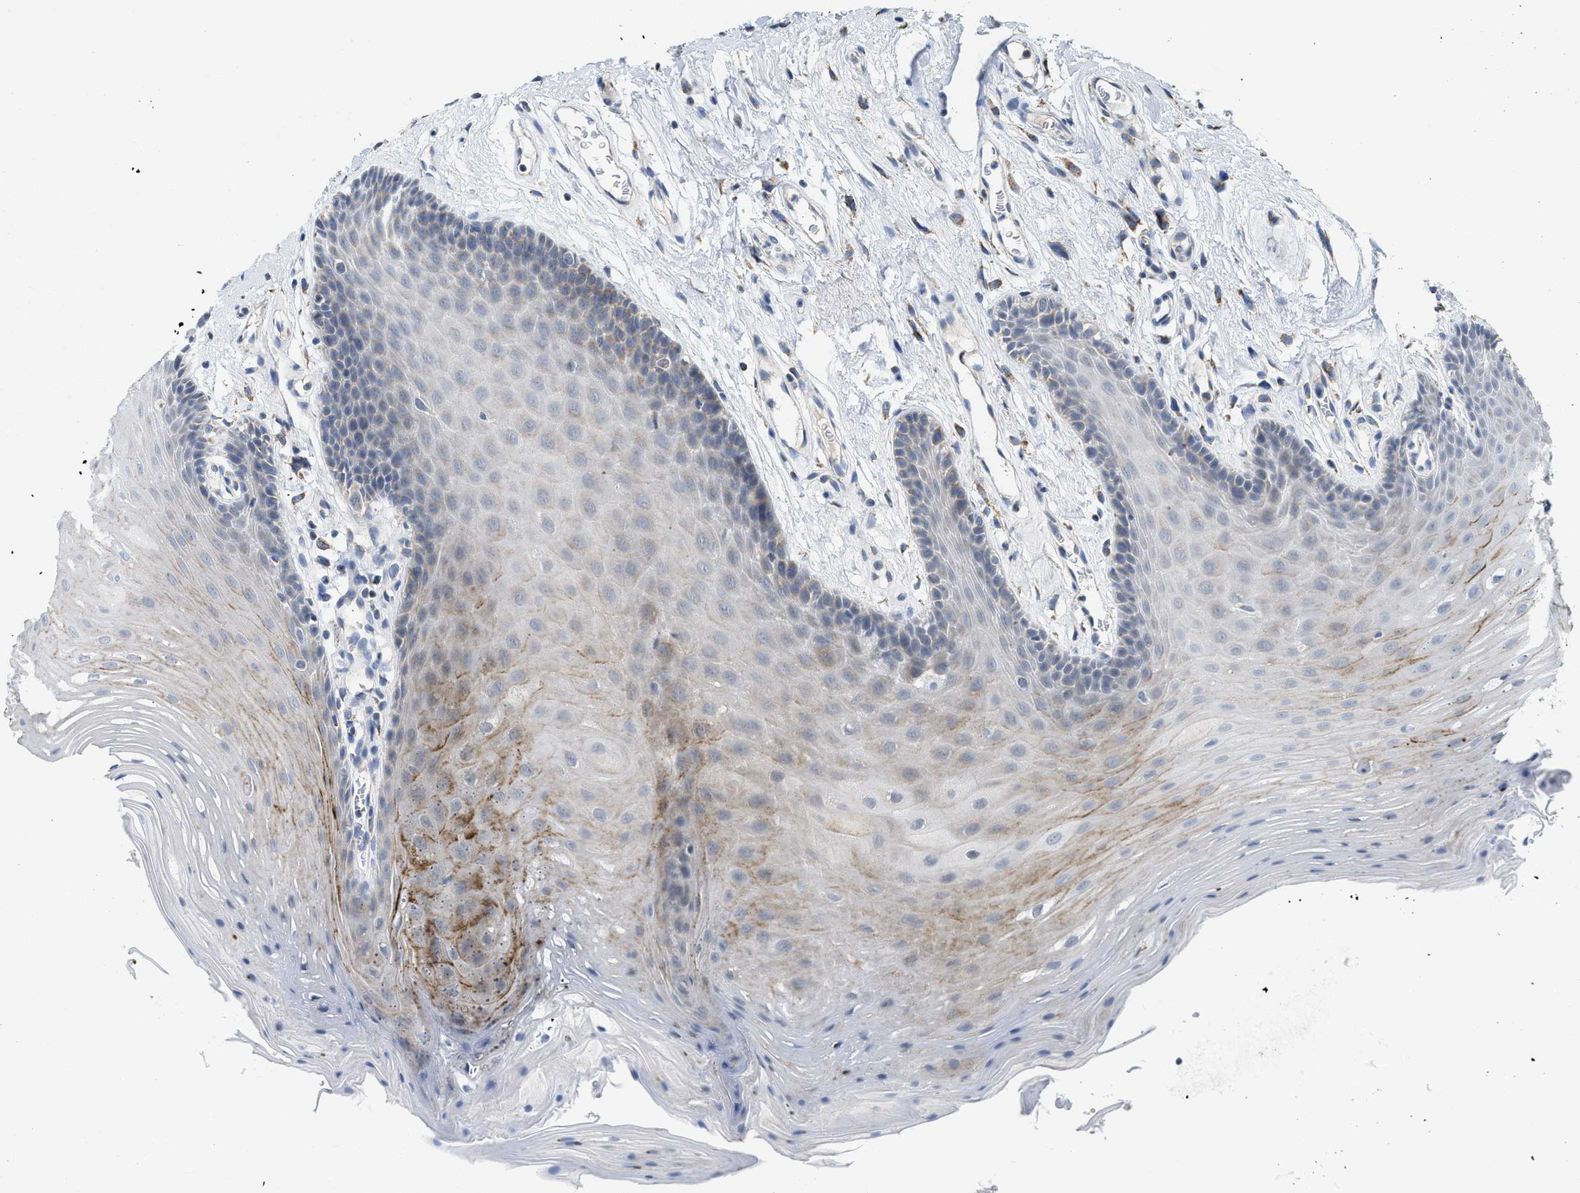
{"staining": {"intensity": "moderate", "quantity": "25%-75%", "location": "cytoplasmic/membranous"}, "tissue": "oral mucosa", "cell_type": "Squamous epithelial cells", "image_type": "normal", "snomed": [{"axis": "morphology", "description": "Normal tissue, NOS"}, {"axis": "morphology", "description": "Squamous cell carcinoma, NOS"}, {"axis": "topography", "description": "Oral tissue"}, {"axis": "topography", "description": "Head-Neck"}], "caption": "Immunohistochemistry (IHC) micrograph of unremarkable human oral mucosa stained for a protein (brown), which demonstrates medium levels of moderate cytoplasmic/membranous staining in approximately 25%-75% of squamous epithelial cells.", "gene": "GATD3", "patient": {"sex": "male", "age": 71}}